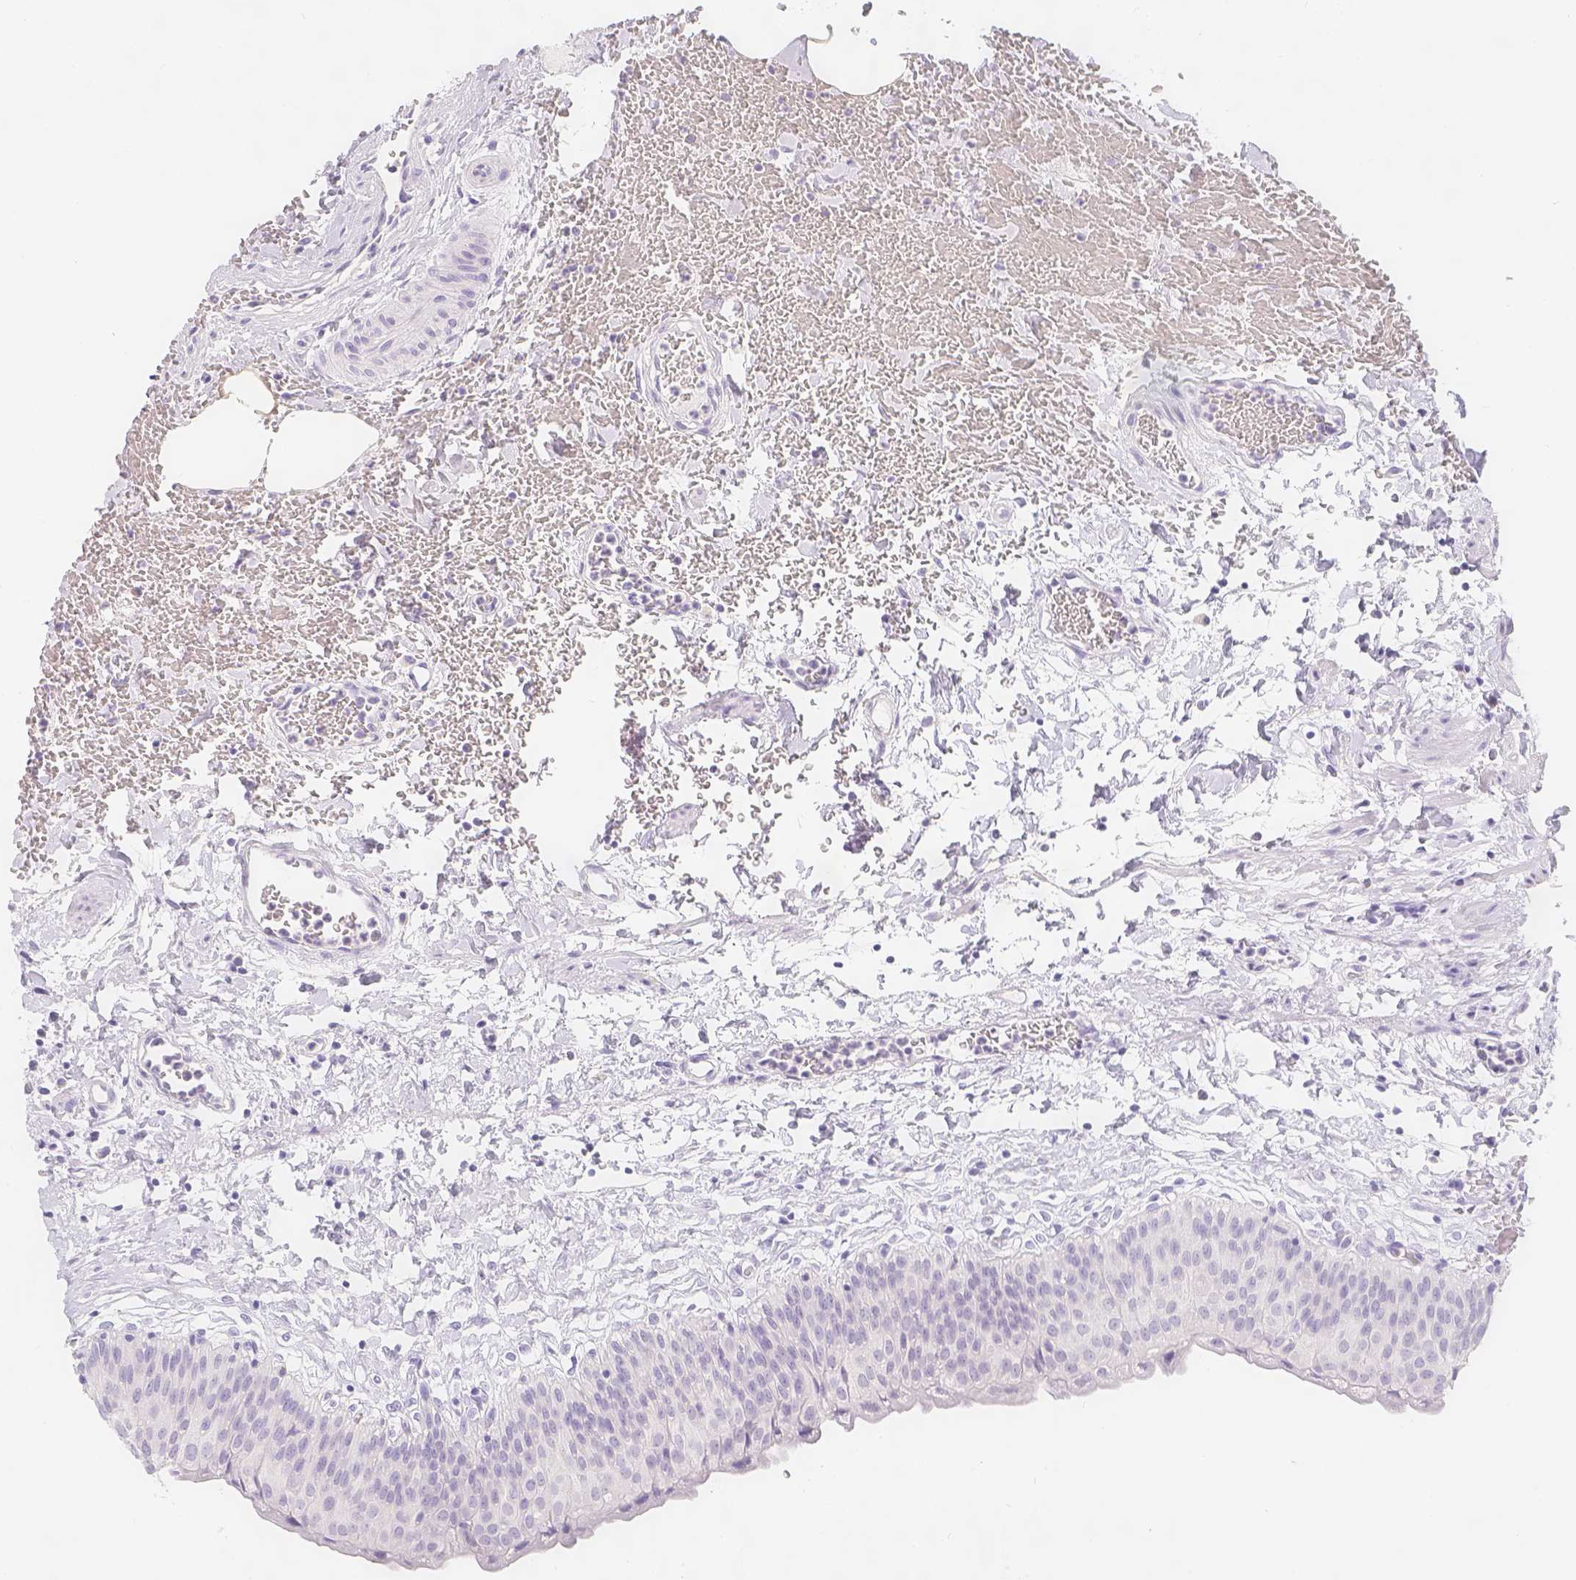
{"staining": {"intensity": "negative", "quantity": "none", "location": "none"}, "tissue": "urinary bladder", "cell_type": "Urothelial cells", "image_type": "normal", "snomed": [{"axis": "morphology", "description": "Normal tissue, NOS"}, {"axis": "topography", "description": "Urinary bladder"}], "caption": "A histopathology image of urinary bladder stained for a protein displays no brown staining in urothelial cells. (DAB immunohistochemistry (IHC) visualized using brightfield microscopy, high magnification).", "gene": "SLC18A1", "patient": {"sex": "male", "age": 55}}